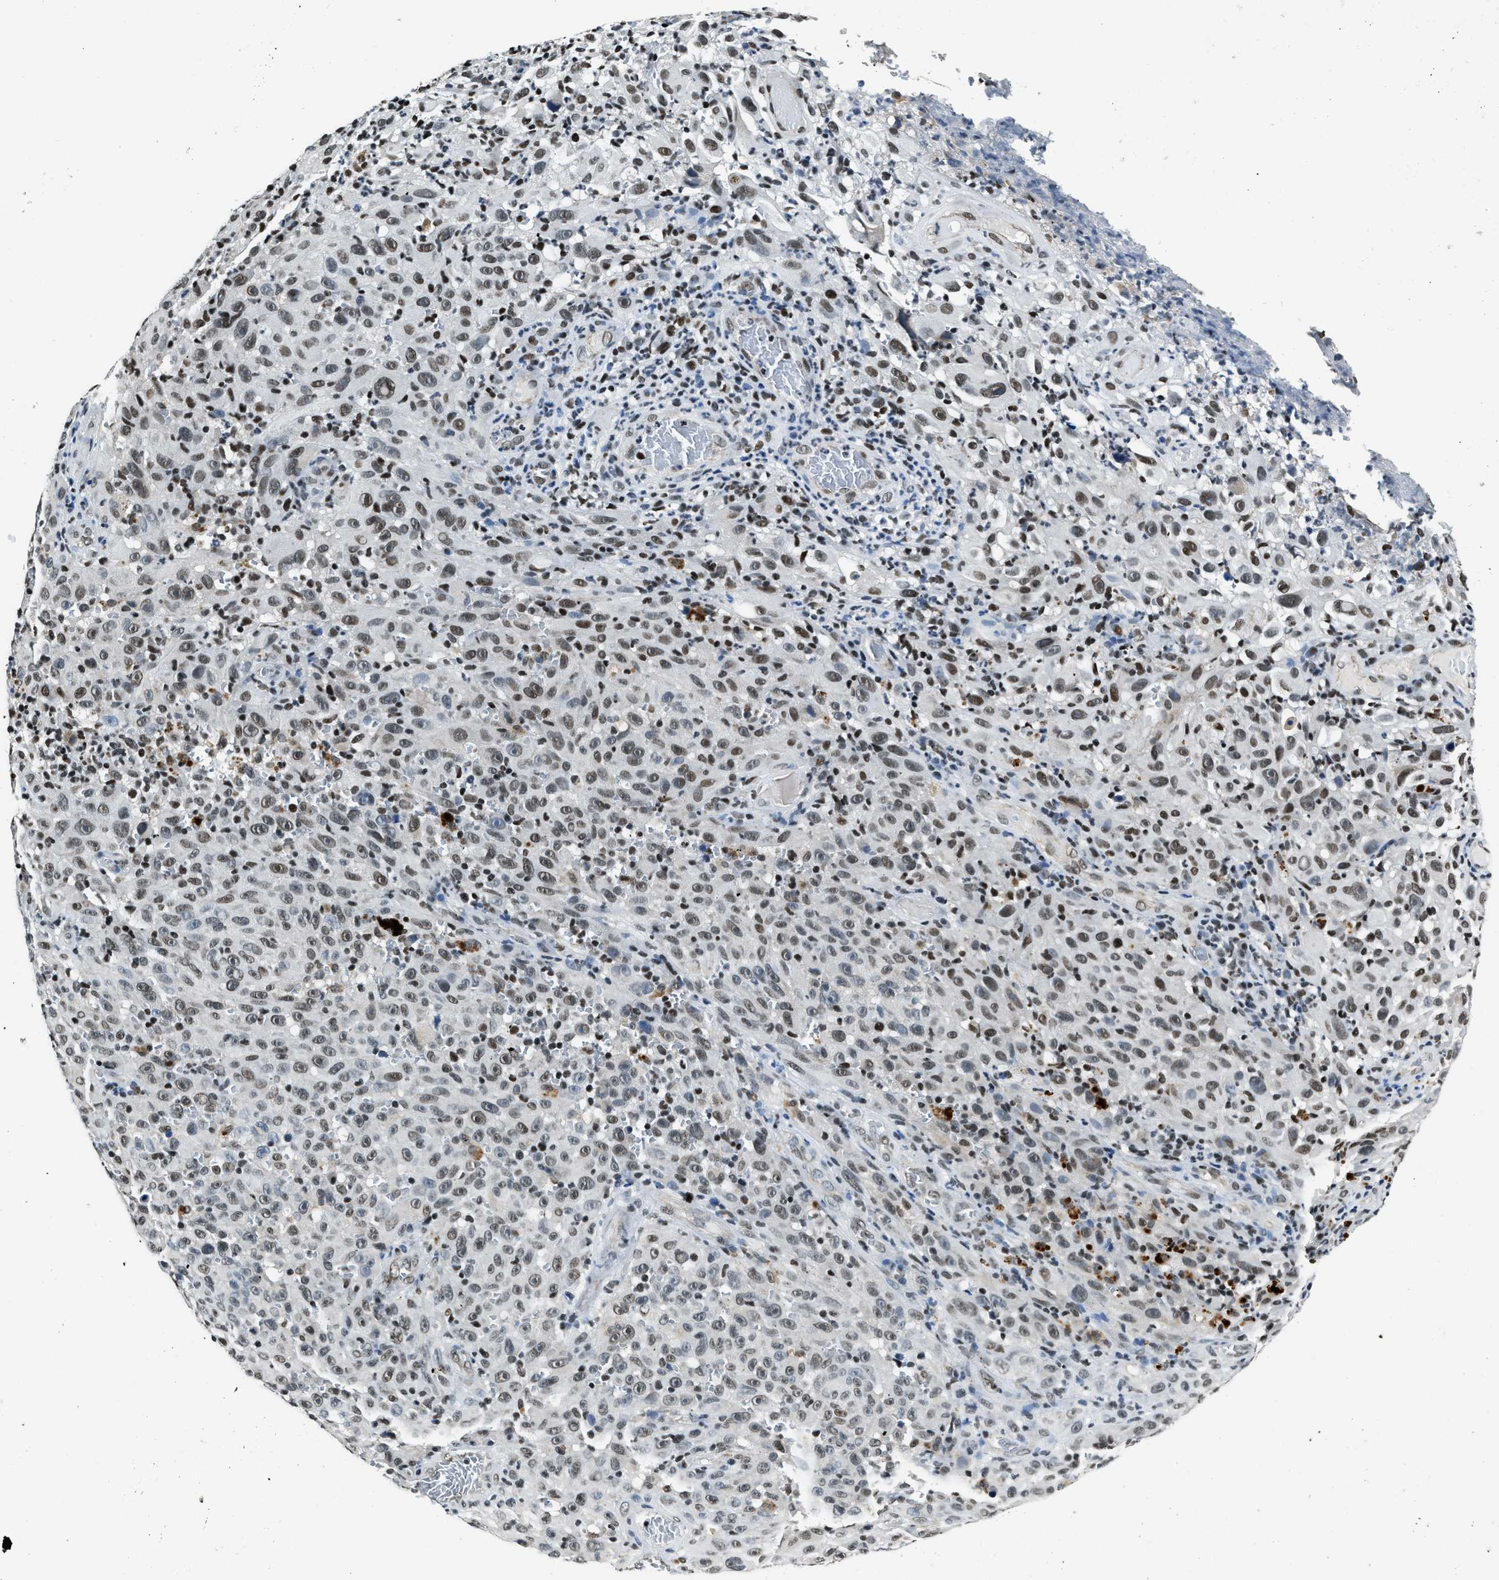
{"staining": {"intensity": "weak", "quantity": ">75%", "location": "nuclear"}, "tissue": "melanoma", "cell_type": "Tumor cells", "image_type": "cancer", "snomed": [{"axis": "morphology", "description": "Malignant melanoma, NOS"}, {"axis": "topography", "description": "Skin"}], "caption": "Weak nuclear staining for a protein is seen in approximately >75% of tumor cells of melanoma using immunohistochemistry (IHC).", "gene": "CCNE1", "patient": {"sex": "female", "age": 82}}